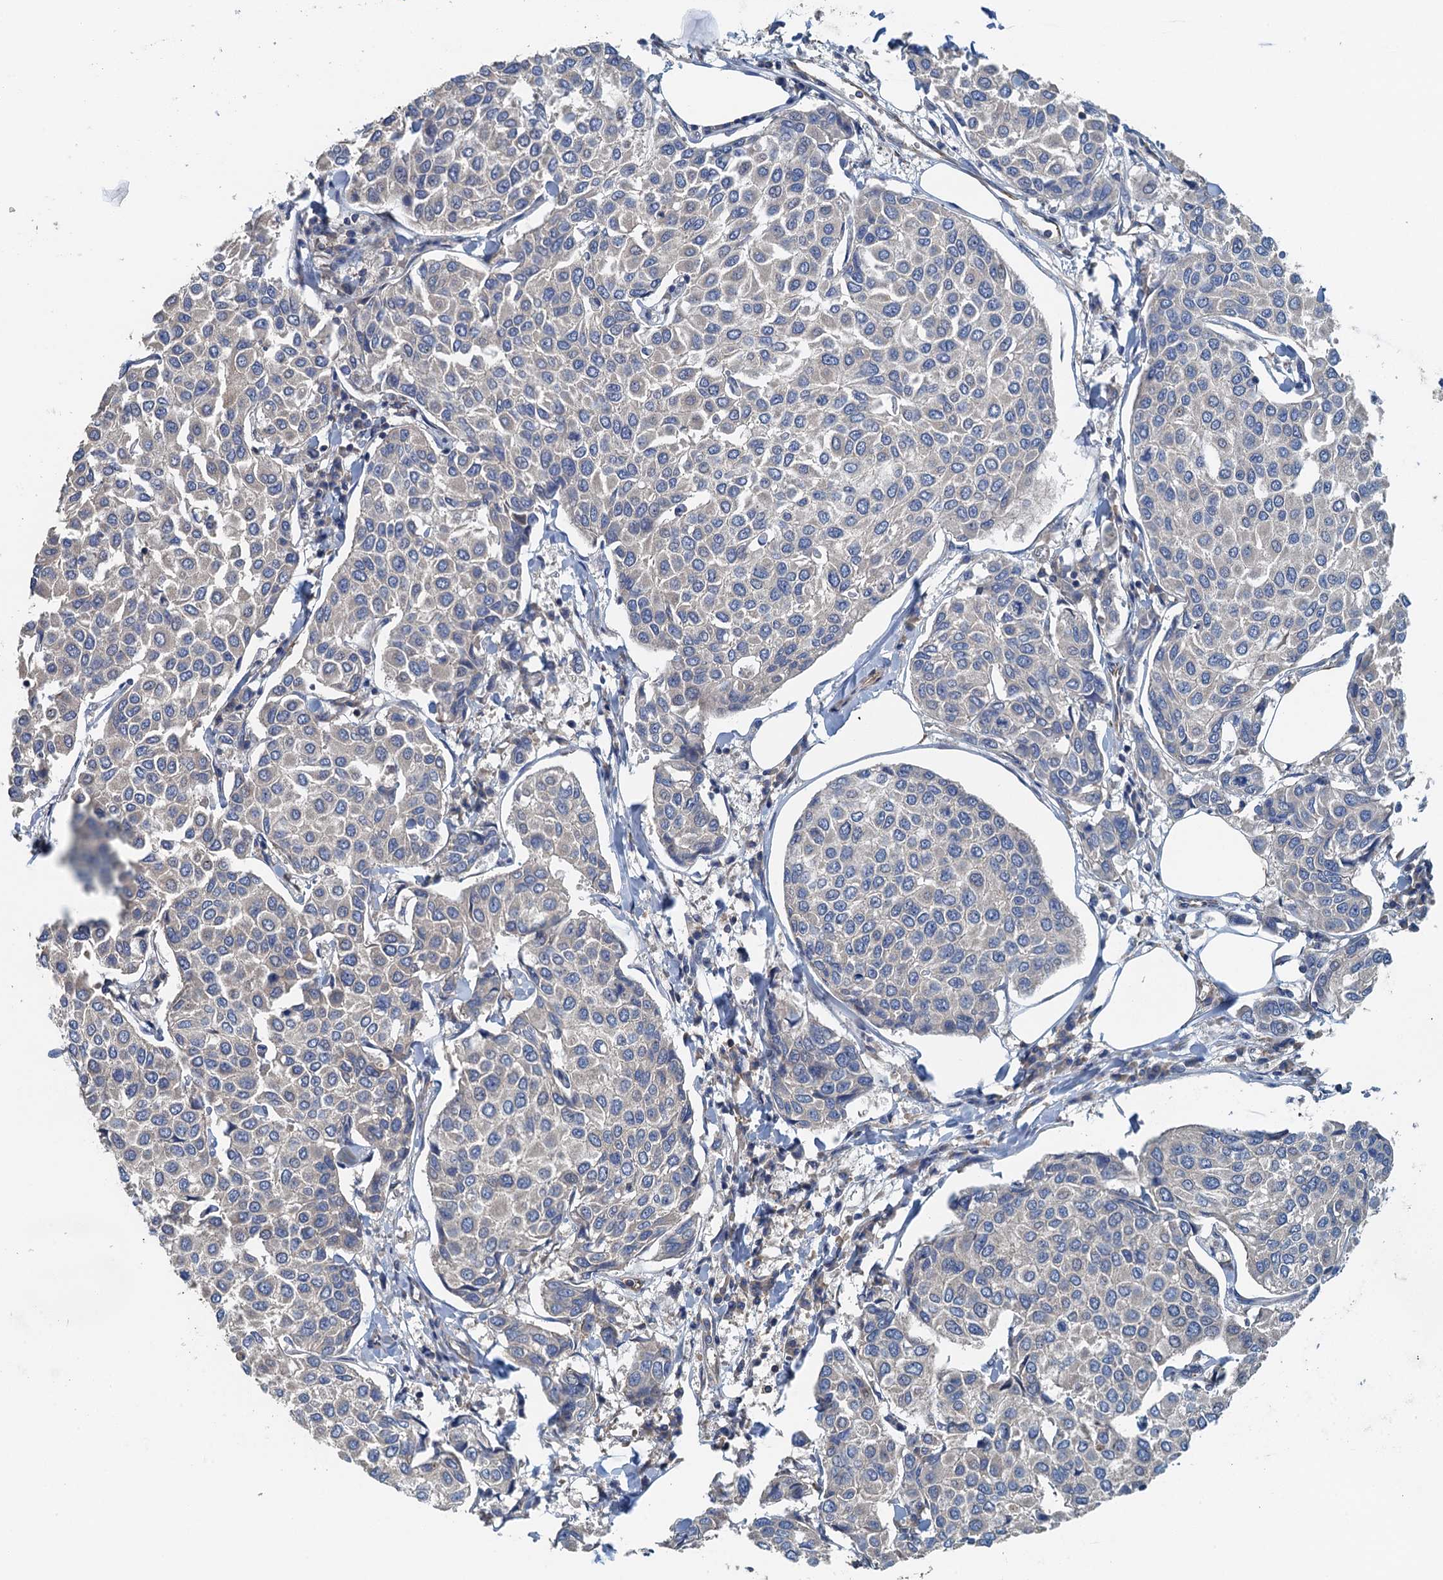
{"staining": {"intensity": "negative", "quantity": "none", "location": "none"}, "tissue": "breast cancer", "cell_type": "Tumor cells", "image_type": "cancer", "snomed": [{"axis": "morphology", "description": "Duct carcinoma"}, {"axis": "topography", "description": "Breast"}], "caption": "There is no significant staining in tumor cells of breast cancer. The staining was performed using DAB to visualize the protein expression in brown, while the nuclei were stained in blue with hematoxylin (Magnification: 20x).", "gene": "PPP1R14D", "patient": {"sex": "female", "age": 55}}